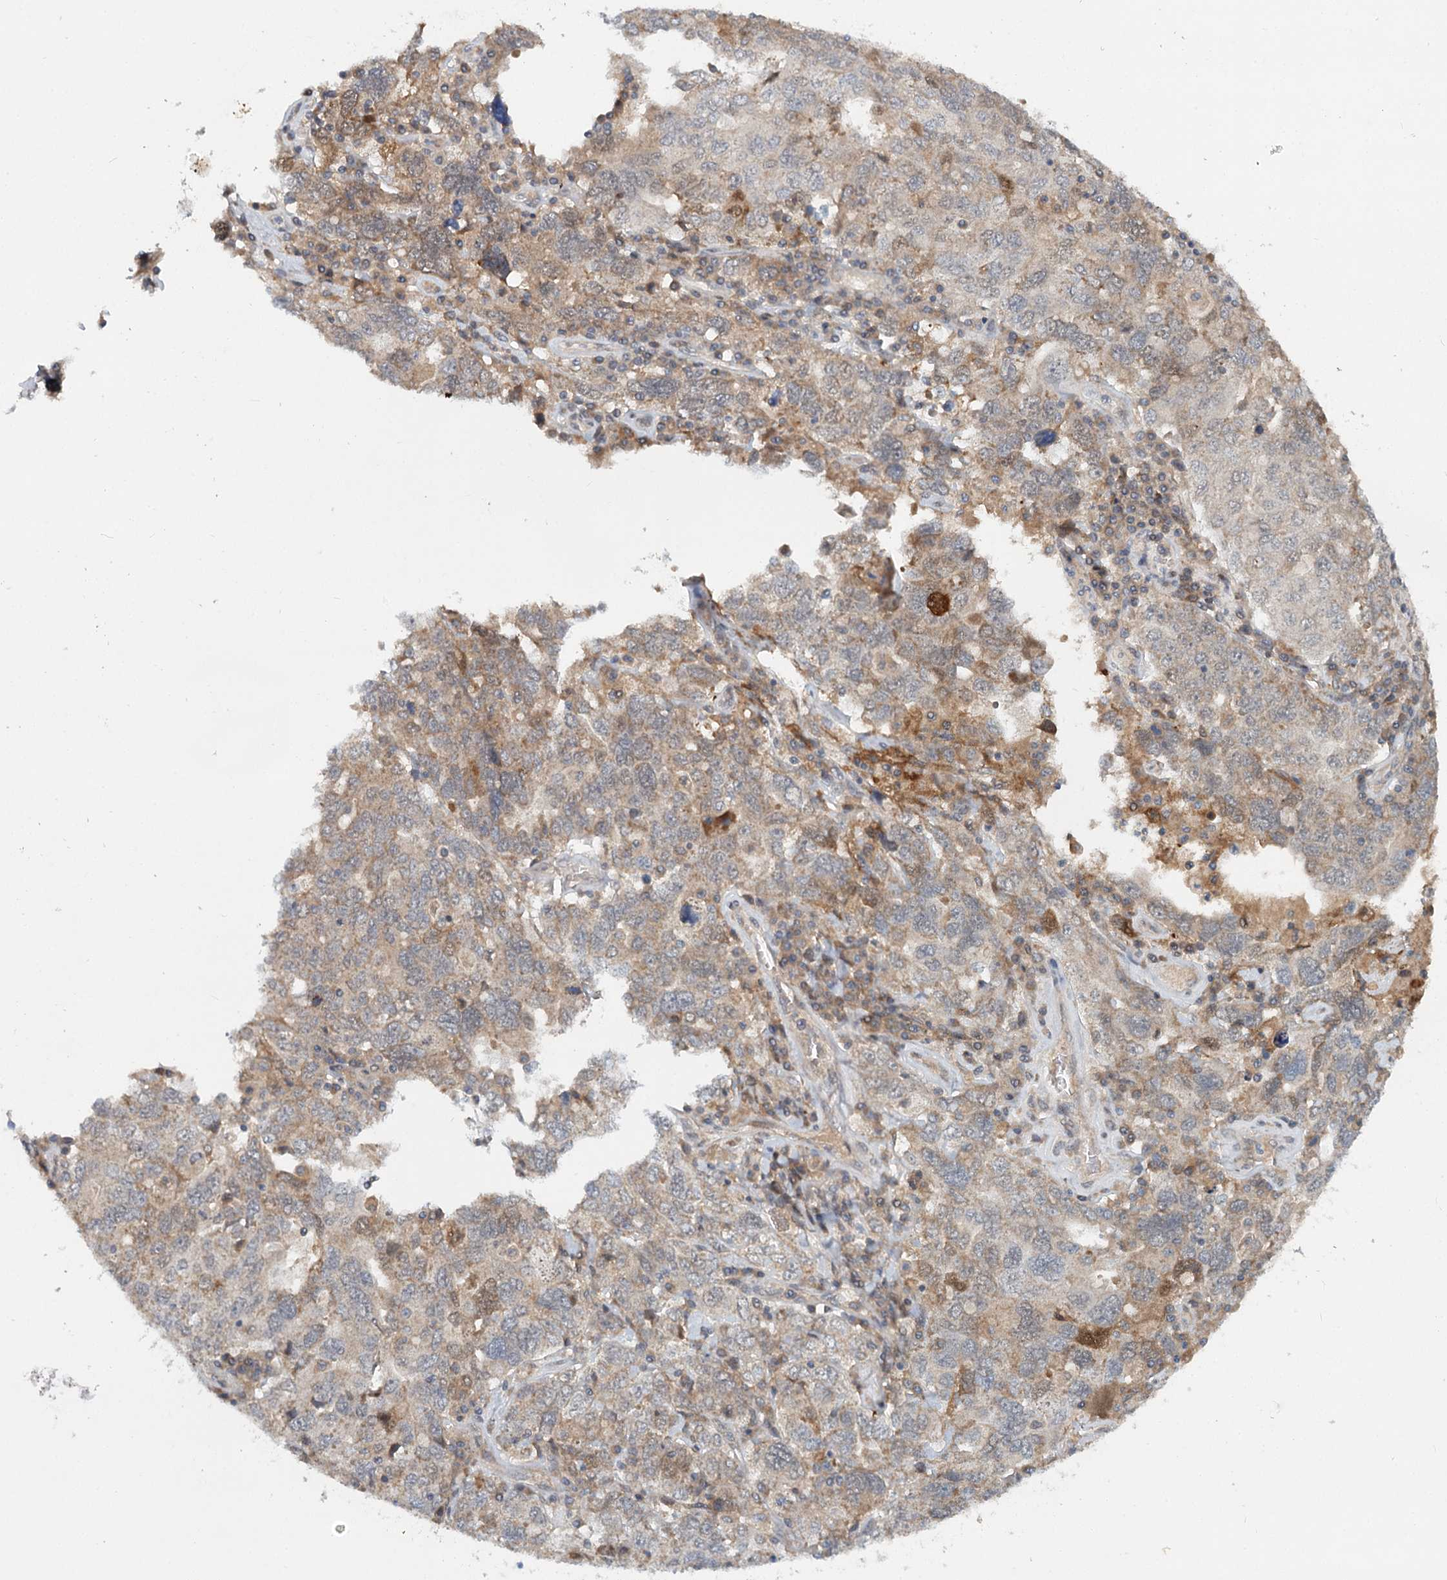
{"staining": {"intensity": "weak", "quantity": "25%-75%", "location": "cytoplasmic/membranous"}, "tissue": "ovarian cancer", "cell_type": "Tumor cells", "image_type": "cancer", "snomed": [{"axis": "morphology", "description": "Carcinoma, endometroid"}, {"axis": "topography", "description": "Ovary"}], "caption": "Immunohistochemical staining of endometroid carcinoma (ovarian) displays low levels of weak cytoplasmic/membranous protein staining in approximately 25%-75% of tumor cells.", "gene": "AP3B1", "patient": {"sex": "female", "age": 62}}